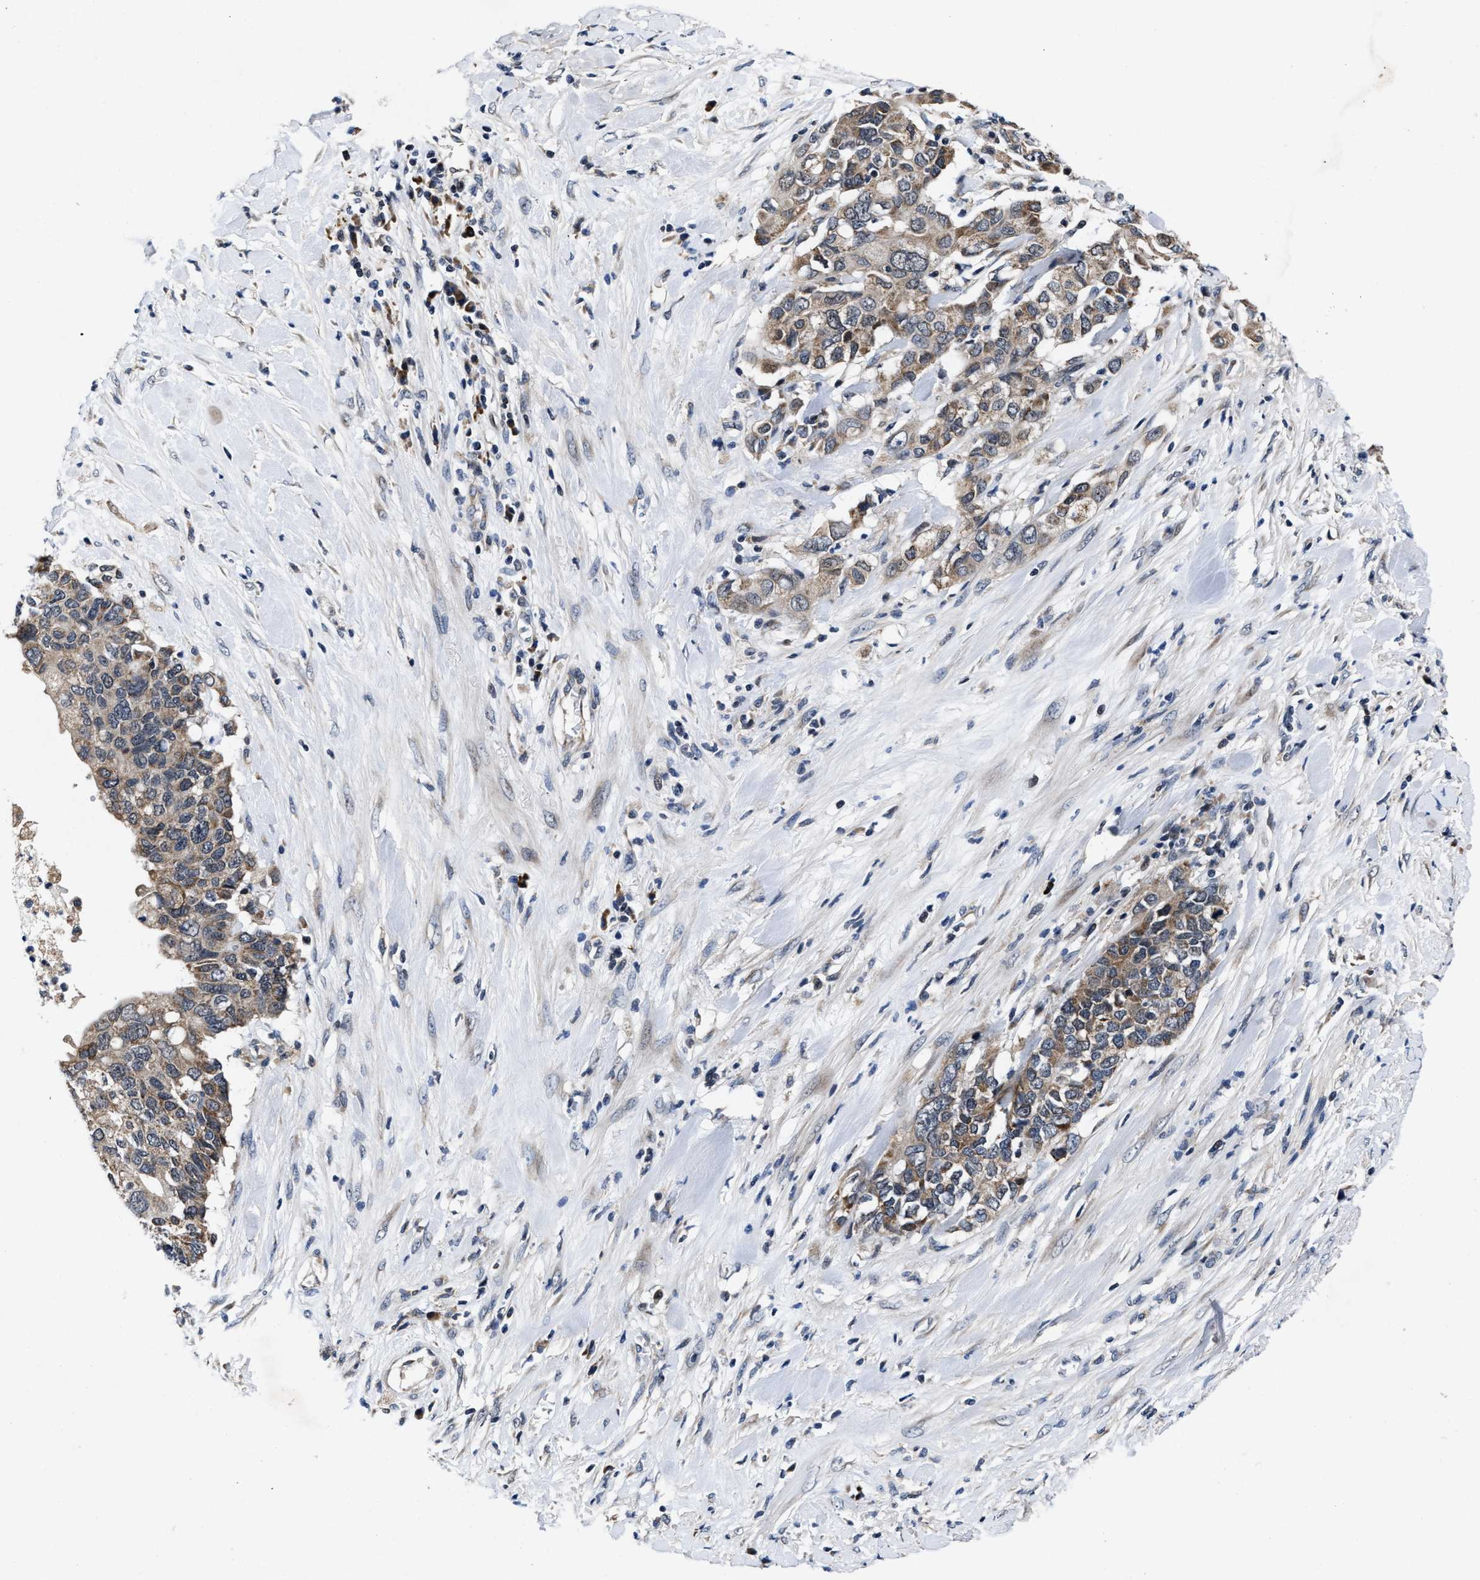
{"staining": {"intensity": "moderate", "quantity": ">75%", "location": "cytoplasmic/membranous"}, "tissue": "pancreatic cancer", "cell_type": "Tumor cells", "image_type": "cancer", "snomed": [{"axis": "morphology", "description": "Adenocarcinoma, NOS"}, {"axis": "topography", "description": "Pancreas"}], "caption": "High-power microscopy captured an immunohistochemistry image of pancreatic cancer (adenocarcinoma), revealing moderate cytoplasmic/membranous staining in approximately >75% of tumor cells.", "gene": "TMEM53", "patient": {"sex": "female", "age": 56}}